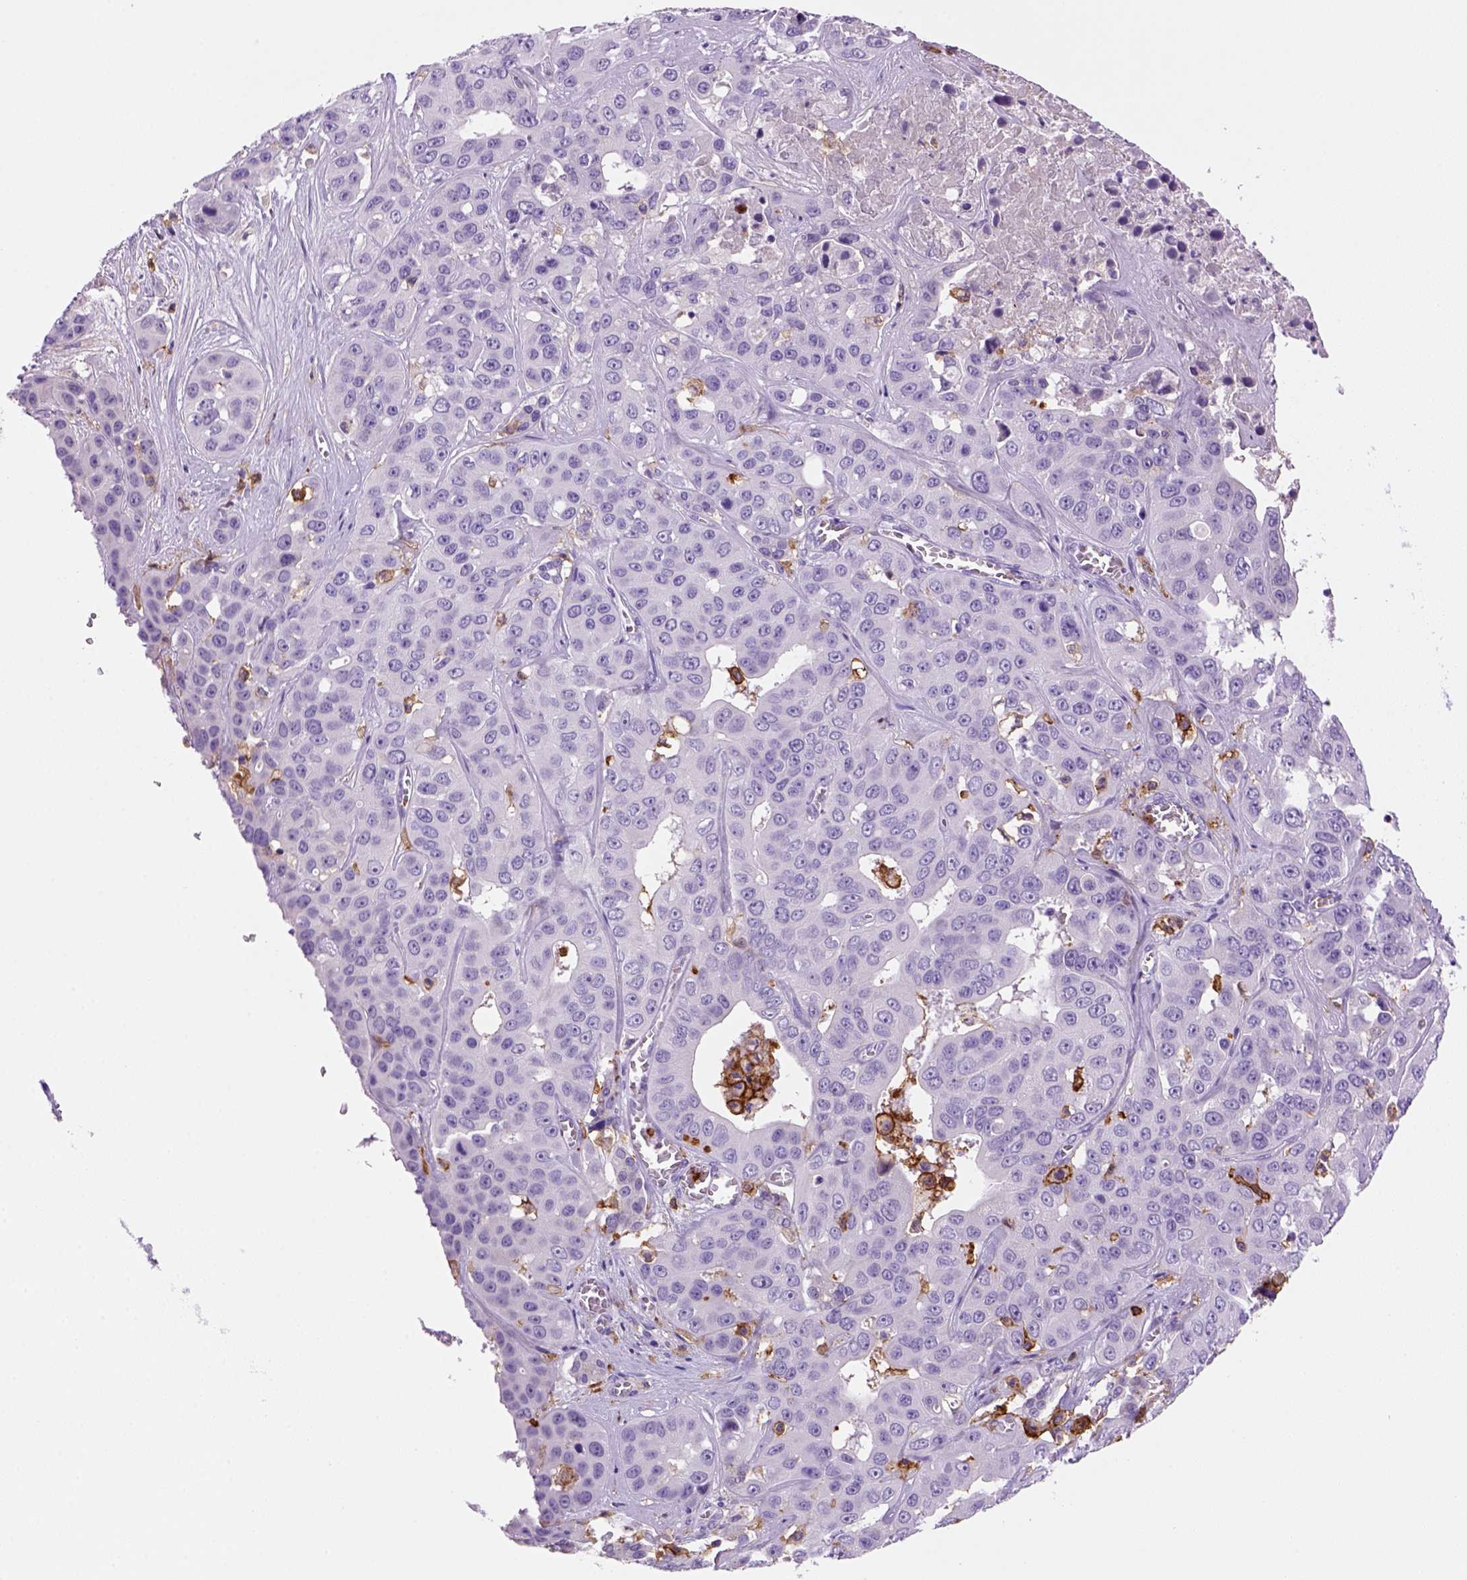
{"staining": {"intensity": "negative", "quantity": "none", "location": "none"}, "tissue": "liver cancer", "cell_type": "Tumor cells", "image_type": "cancer", "snomed": [{"axis": "morphology", "description": "Cholangiocarcinoma"}, {"axis": "topography", "description": "Liver"}], "caption": "This is an IHC photomicrograph of human liver cancer (cholangiocarcinoma). There is no positivity in tumor cells.", "gene": "CD14", "patient": {"sex": "female", "age": 52}}